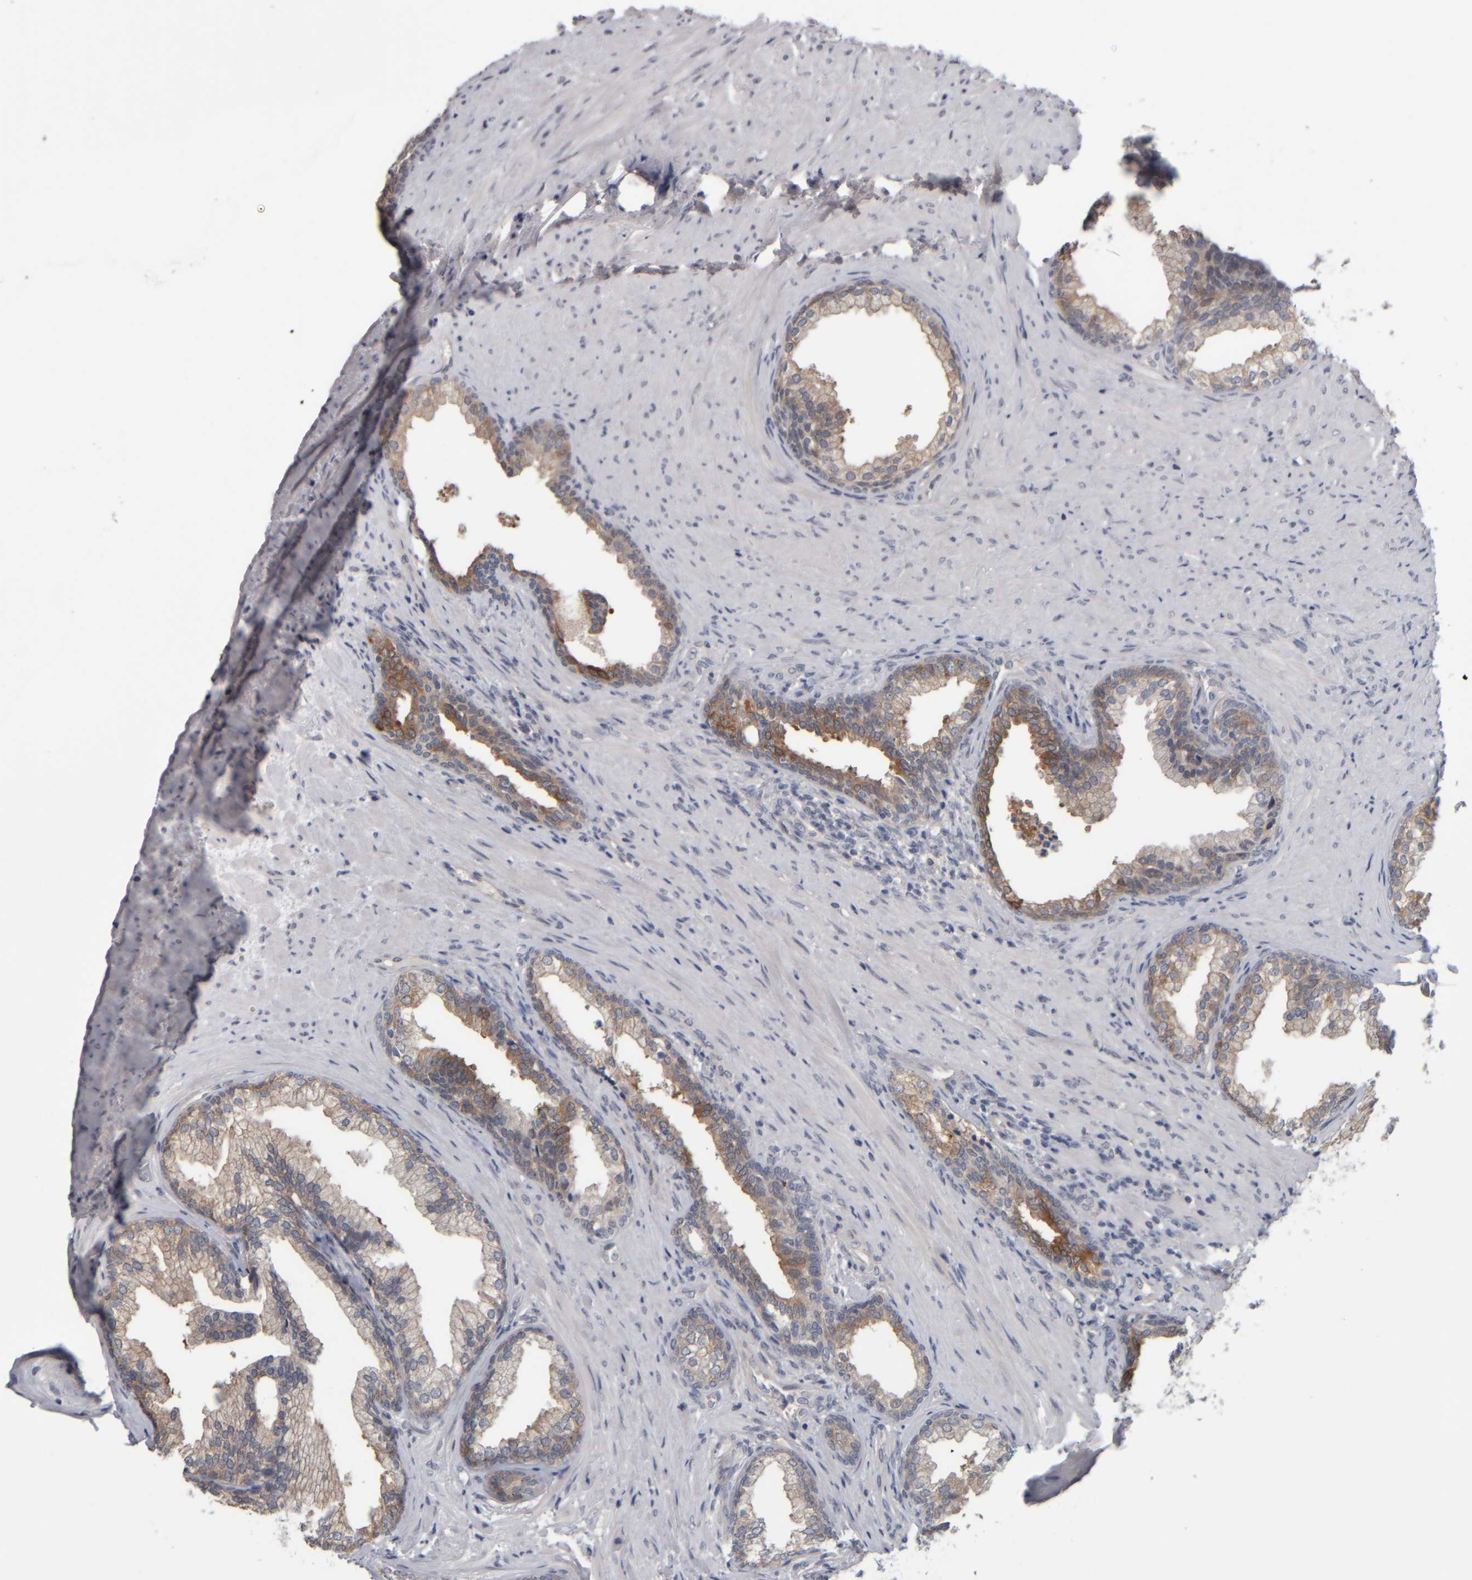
{"staining": {"intensity": "moderate", "quantity": ">75%", "location": "cytoplasmic/membranous"}, "tissue": "prostate", "cell_type": "Glandular cells", "image_type": "normal", "snomed": [{"axis": "morphology", "description": "Normal tissue, NOS"}, {"axis": "topography", "description": "Prostate"}], "caption": "Brown immunohistochemical staining in normal human prostate displays moderate cytoplasmic/membranous expression in approximately >75% of glandular cells.", "gene": "COL14A1", "patient": {"sex": "male", "age": 76}}